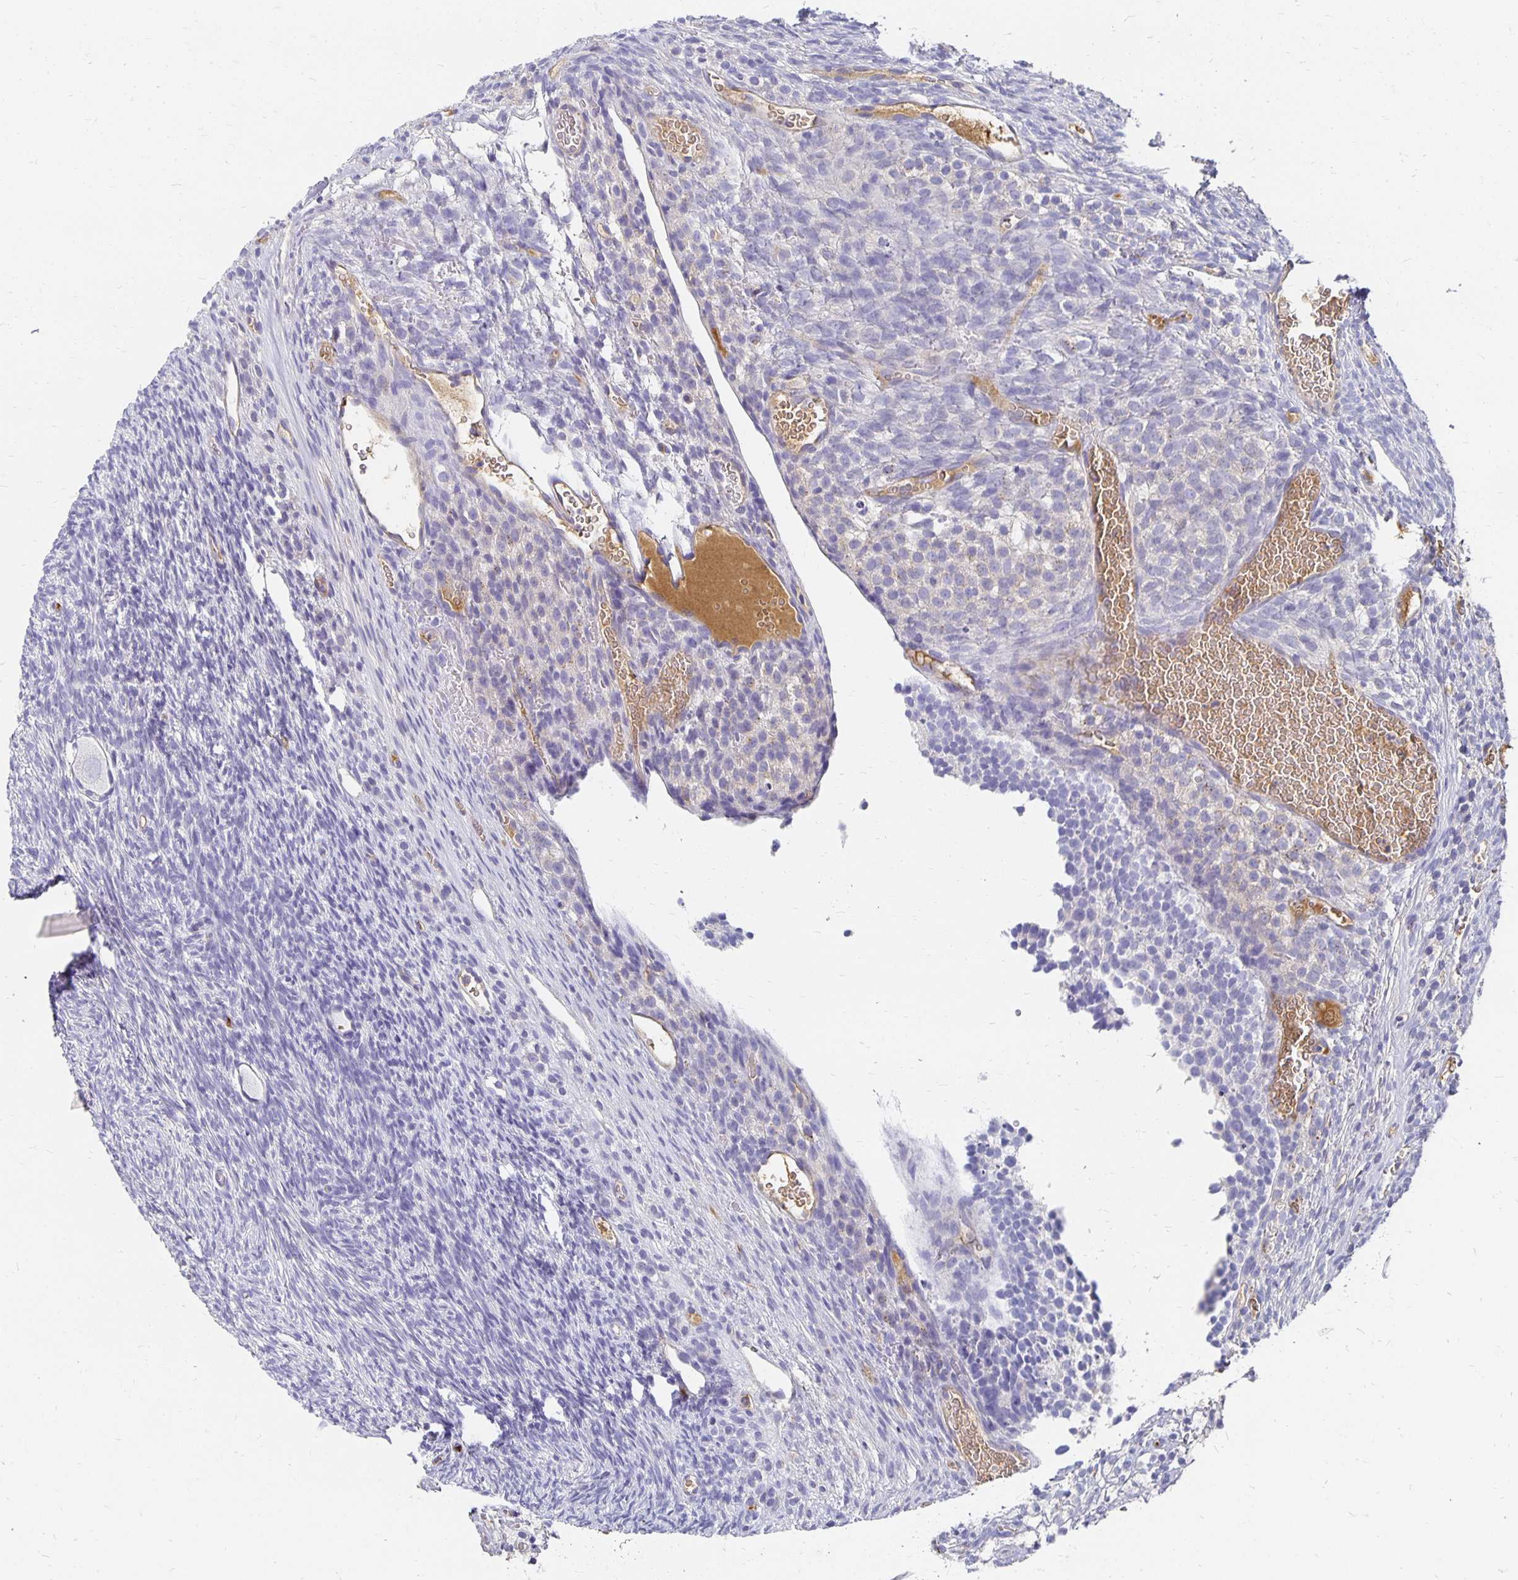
{"staining": {"intensity": "negative", "quantity": "none", "location": "none"}, "tissue": "ovary", "cell_type": "Follicle cells", "image_type": "normal", "snomed": [{"axis": "morphology", "description": "Normal tissue, NOS"}, {"axis": "topography", "description": "Ovary"}], "caption": "Normal ovary was stained to show a protein in brown. There is no significant expression in follicle cells. (DAB (3,3'-diaminobenzidine) immunohistochemistry (IHC) visualized using brightfield microscopy, high magnification).", "gene": "APOB", "patient": {"sex": "female", "age": 34}}